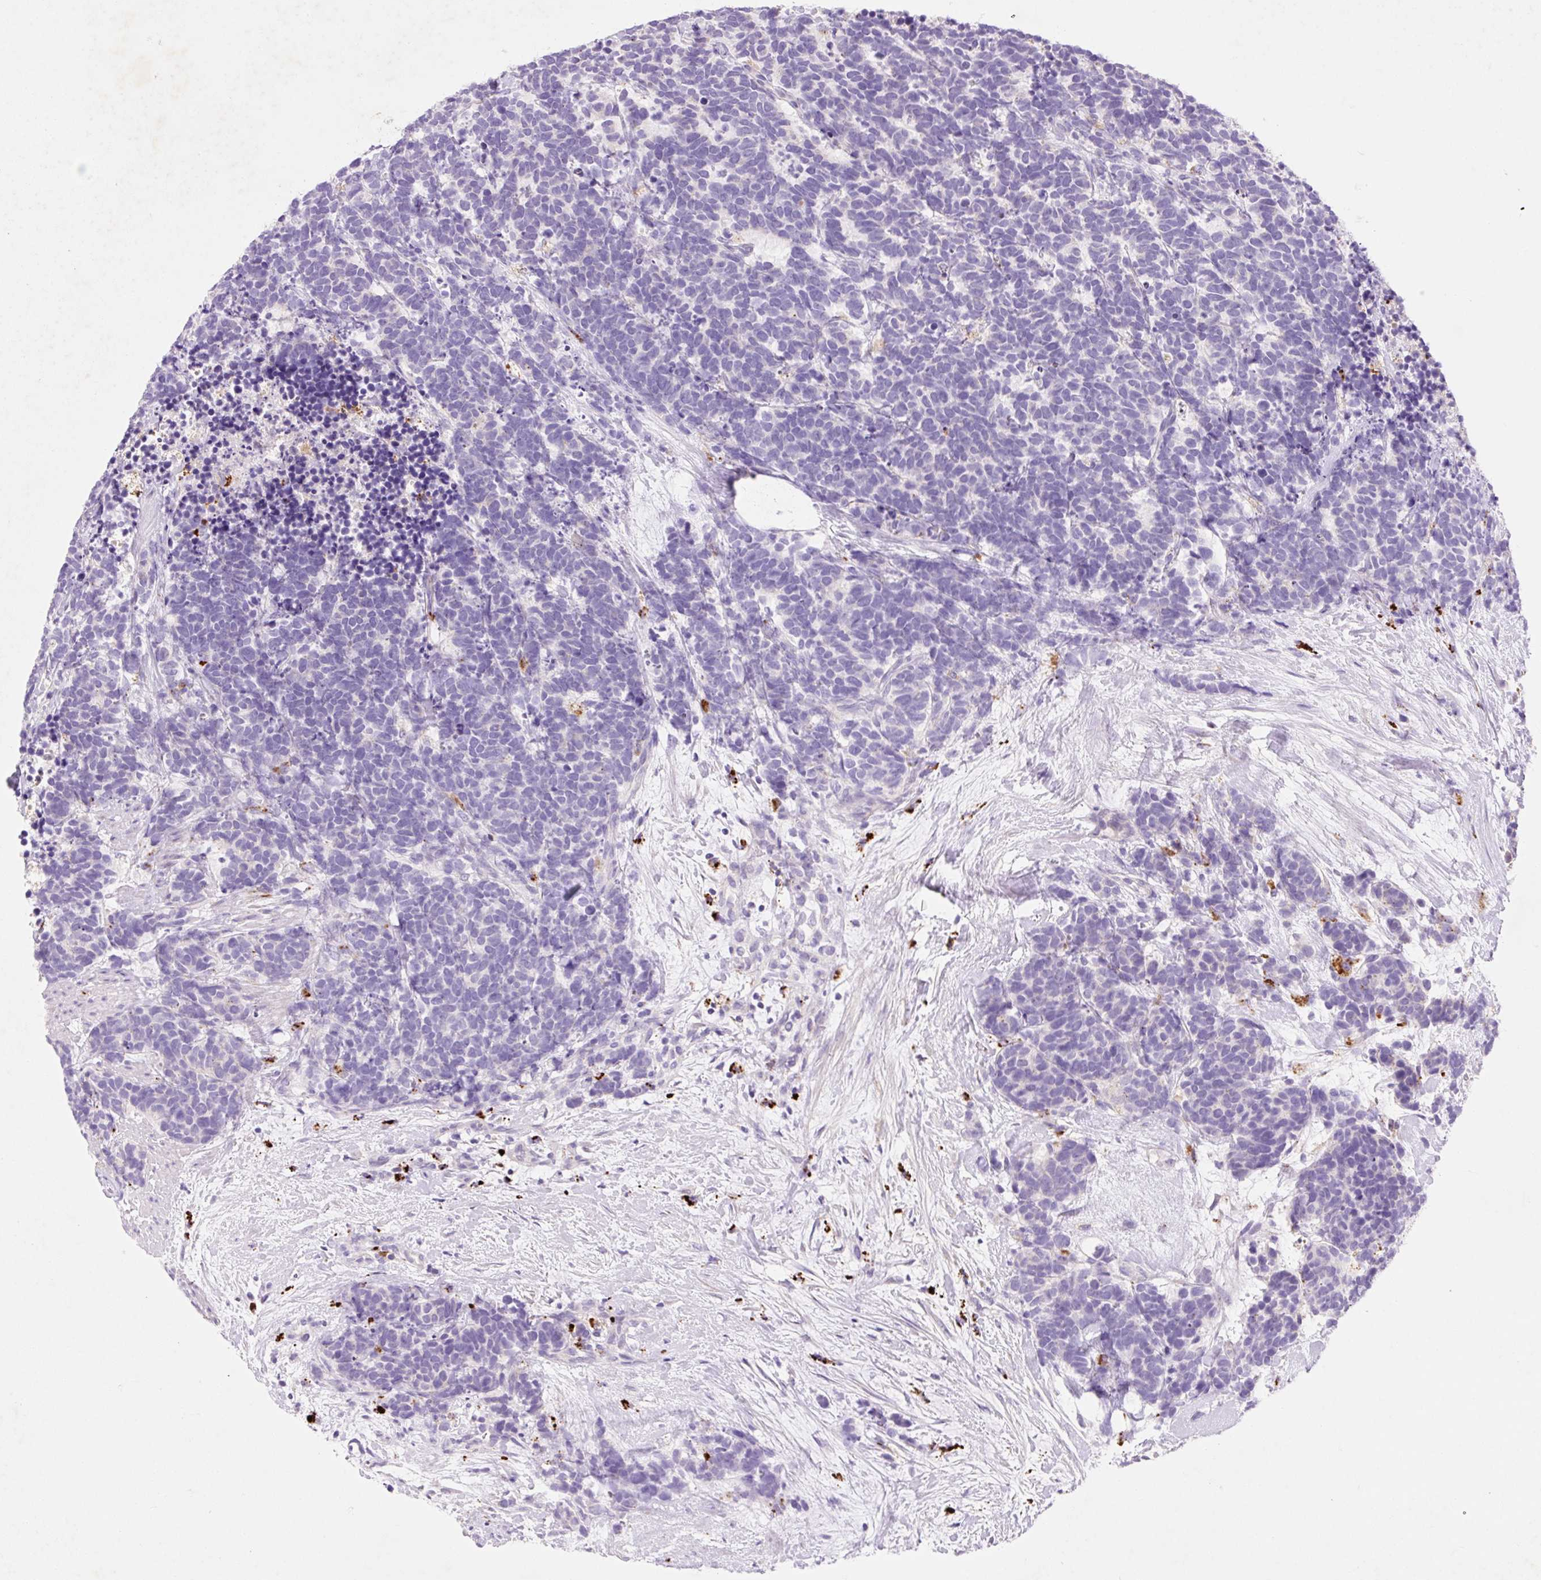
{"staining": {"intensity": "negative", "quantity": "none", "location": "none"}, "tissue": "carcinoid", "cell_type": "Tumor cells", "image_type": "cancer", "snomed": [{"axis": "morphology", "description": "Carcinoma, NOS"}, {"axis": "morphology", "description": "Carcinoid, malignant, NOS"}, {"axis": "topography", "description": "Prostate"}], "caption": "Immunohistochemistry of carcinoid reveals no positivity in tumor cells.", "gene": "HEXA", "patient": {"sex": "male", "age": 57}}